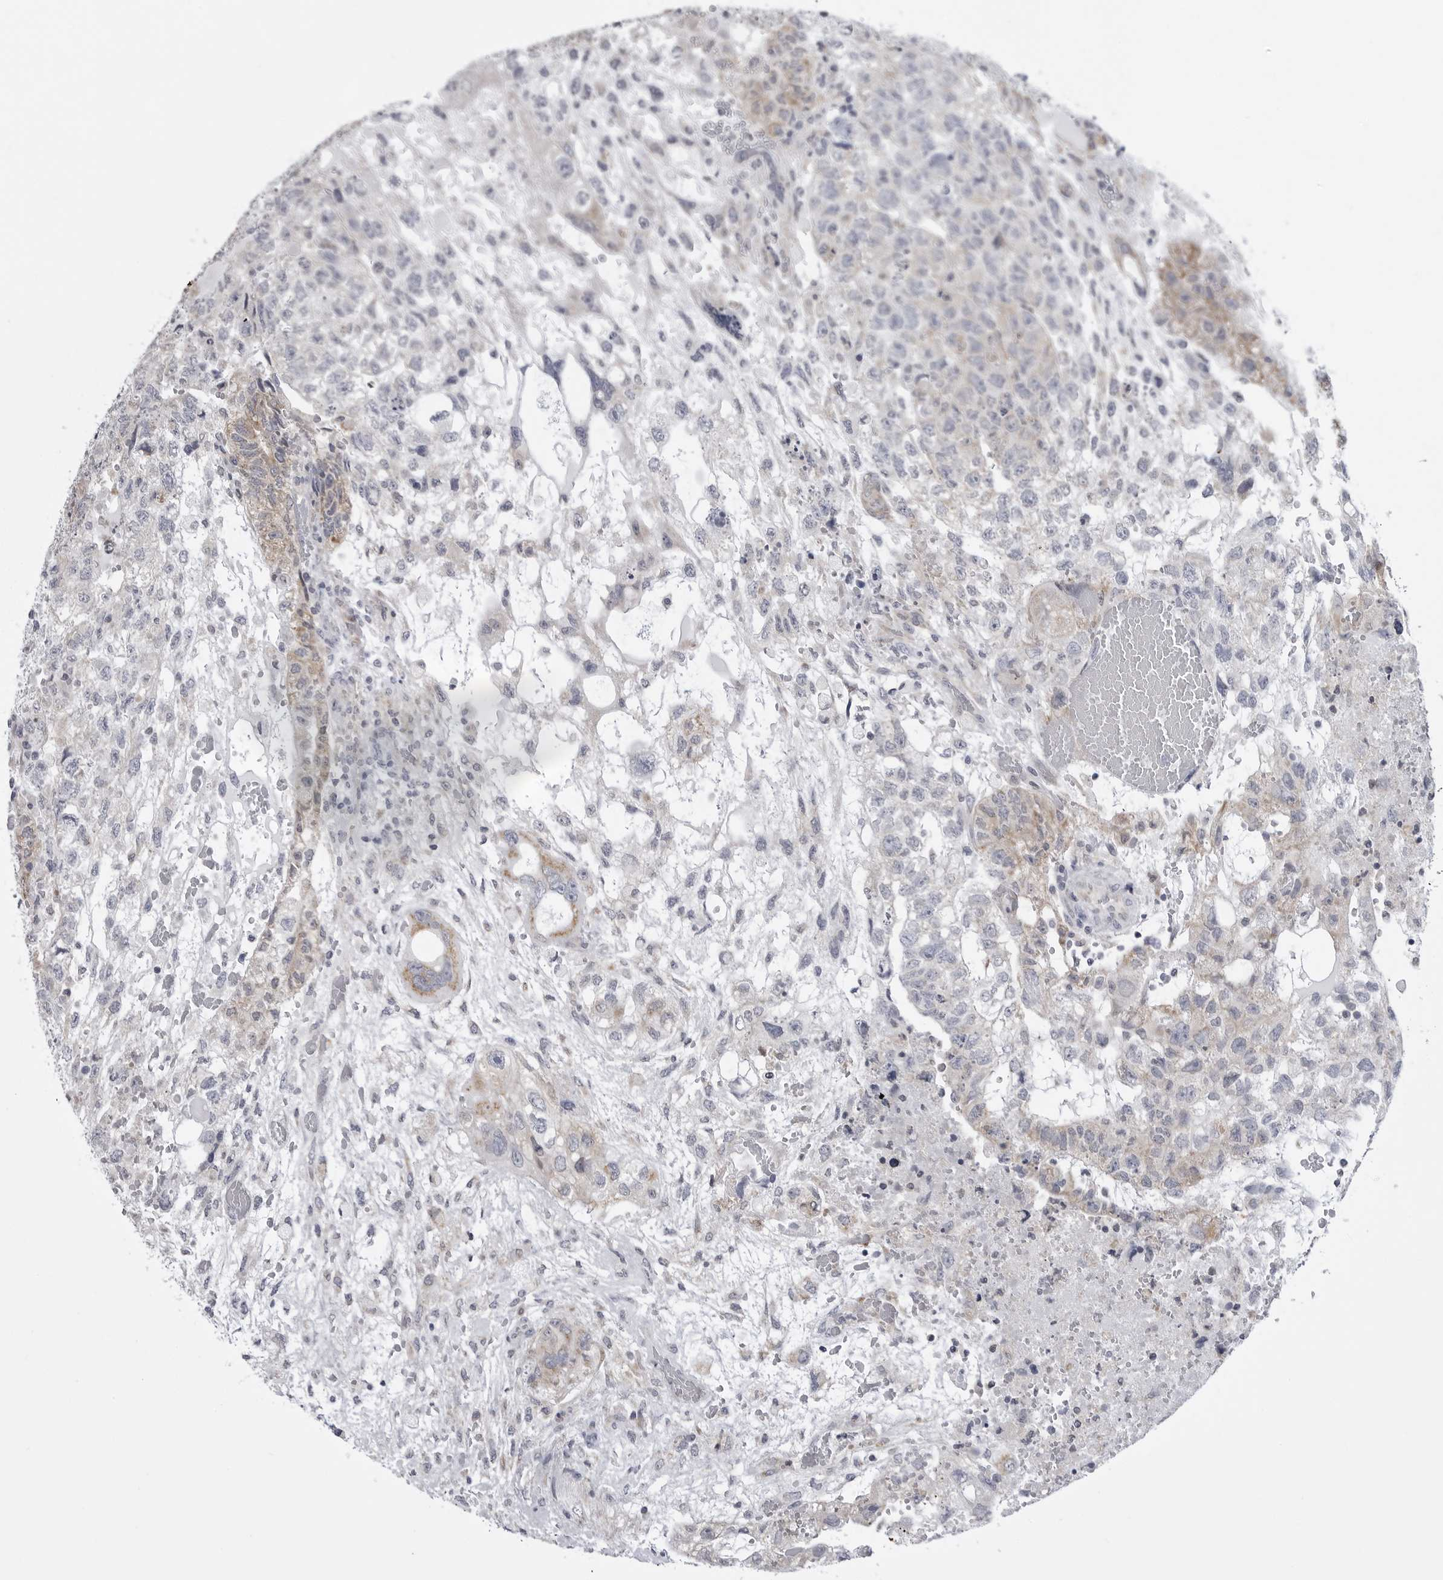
{"staining": {"intensity": "negative", "quantity": "none", "location": "none"}, "tissue": "testis cancer", "cell_type": "Tumor cells", "image_type": "cancer", "snomed": [{"axis": "morphology", "description": "Carcinoma, Embryonal, NOS"}, {"axis": "topography", "description": "Testis"}], "caption": "Tumor cells are negative for brown protein staining in testis cancer (embryonal carcinoma). Nuclei are stained in blue.", "gene": "FH", "patient": {"sex": "male", "age": 36}}